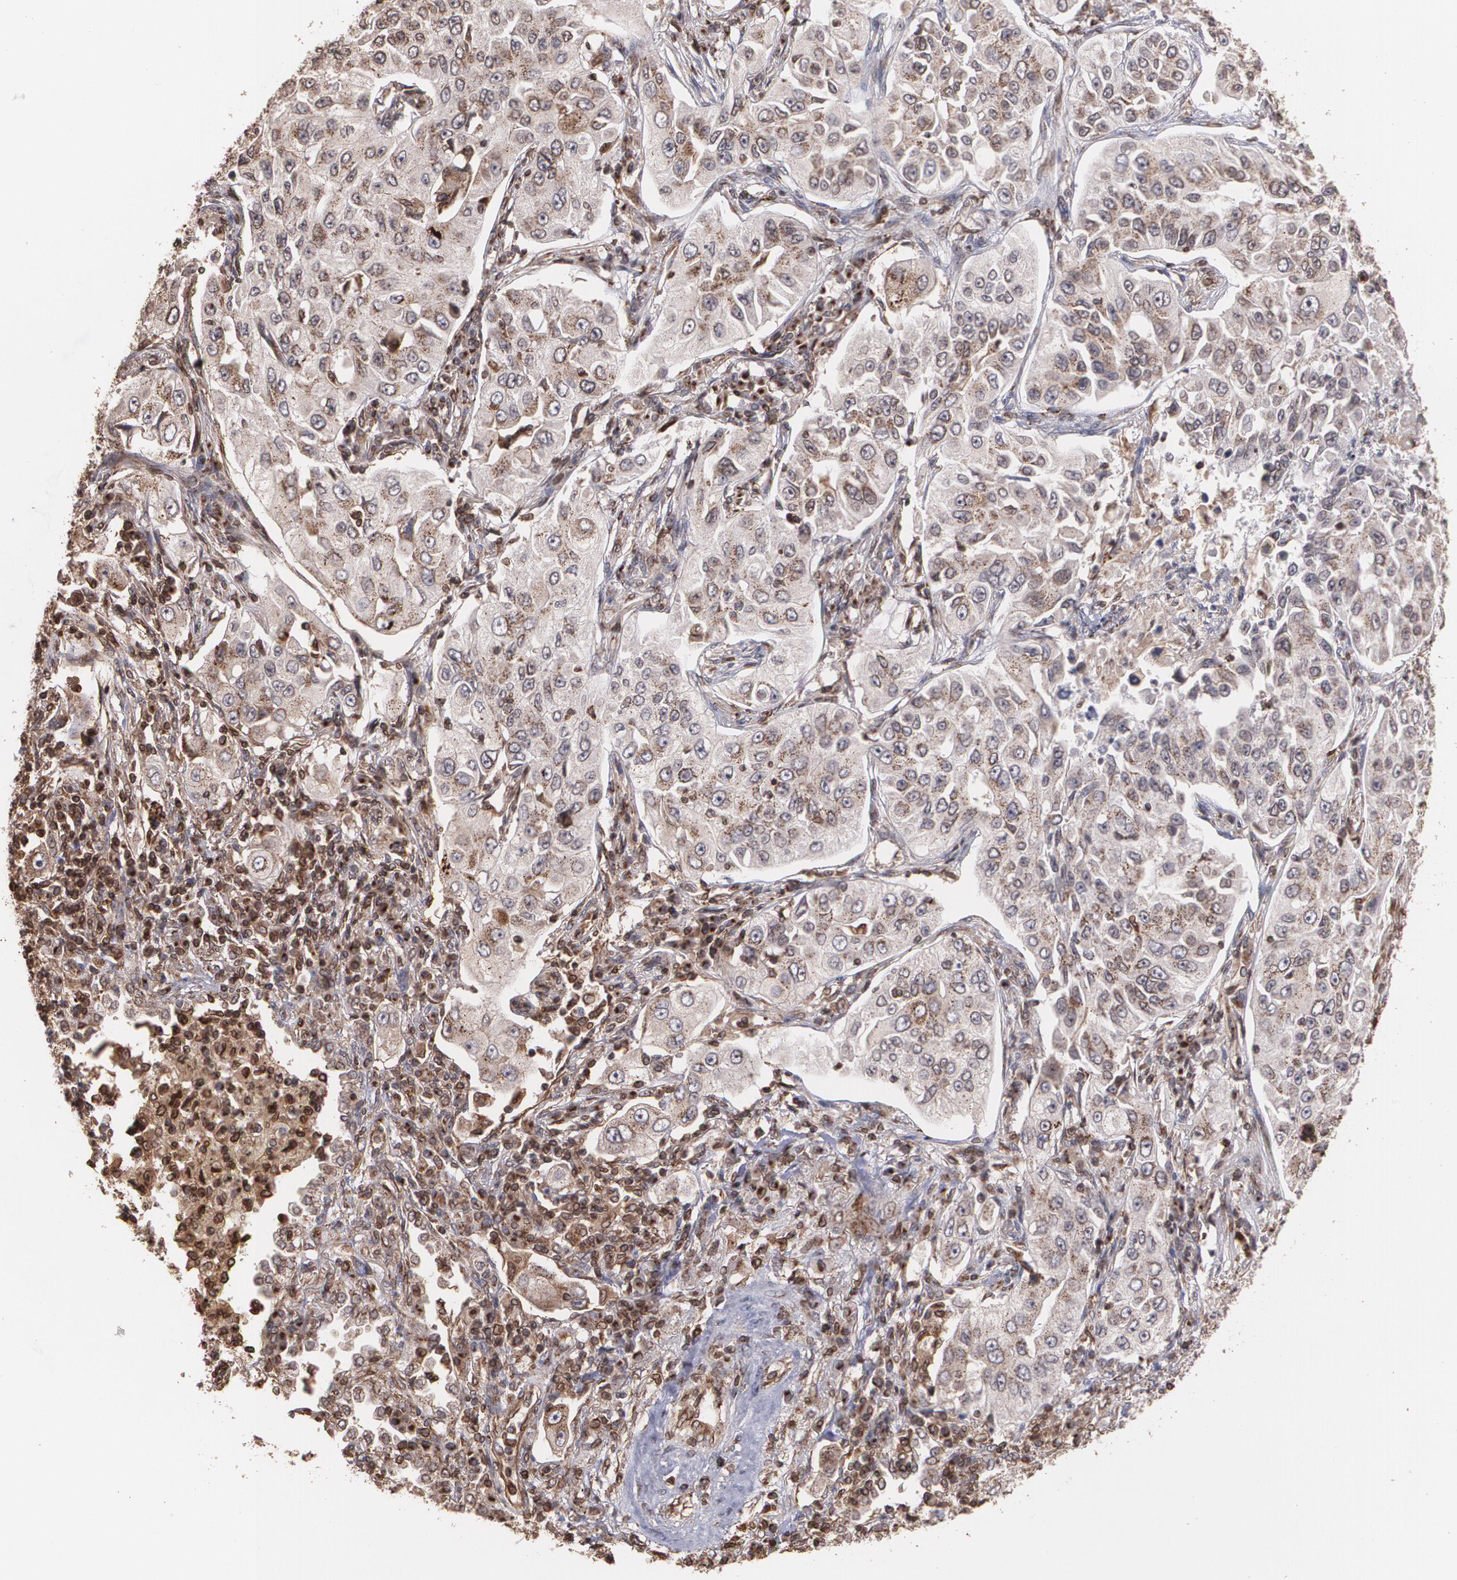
{"staining": {"intensity": "weak", "quantity": "25%-75%", "location": "cytoplasmic/membranous"}, "tissue": "lung cancer", "cell_type": "Tumor cells", "image_type": "cancer", "snomed": [{"axis": "morphology", "description": "Adenocarcinoma, NOS"}, {"axis": "topography", "description": "Lung"}], "caption": "A histopathology image of lung cancer (adenocarcinoma) stained for a protein exhibits weak cytoplasmic/membranous brown staining in tumor cells.", "gene": "TRIP11", "patient": {"sex": "male", "age": 84}}